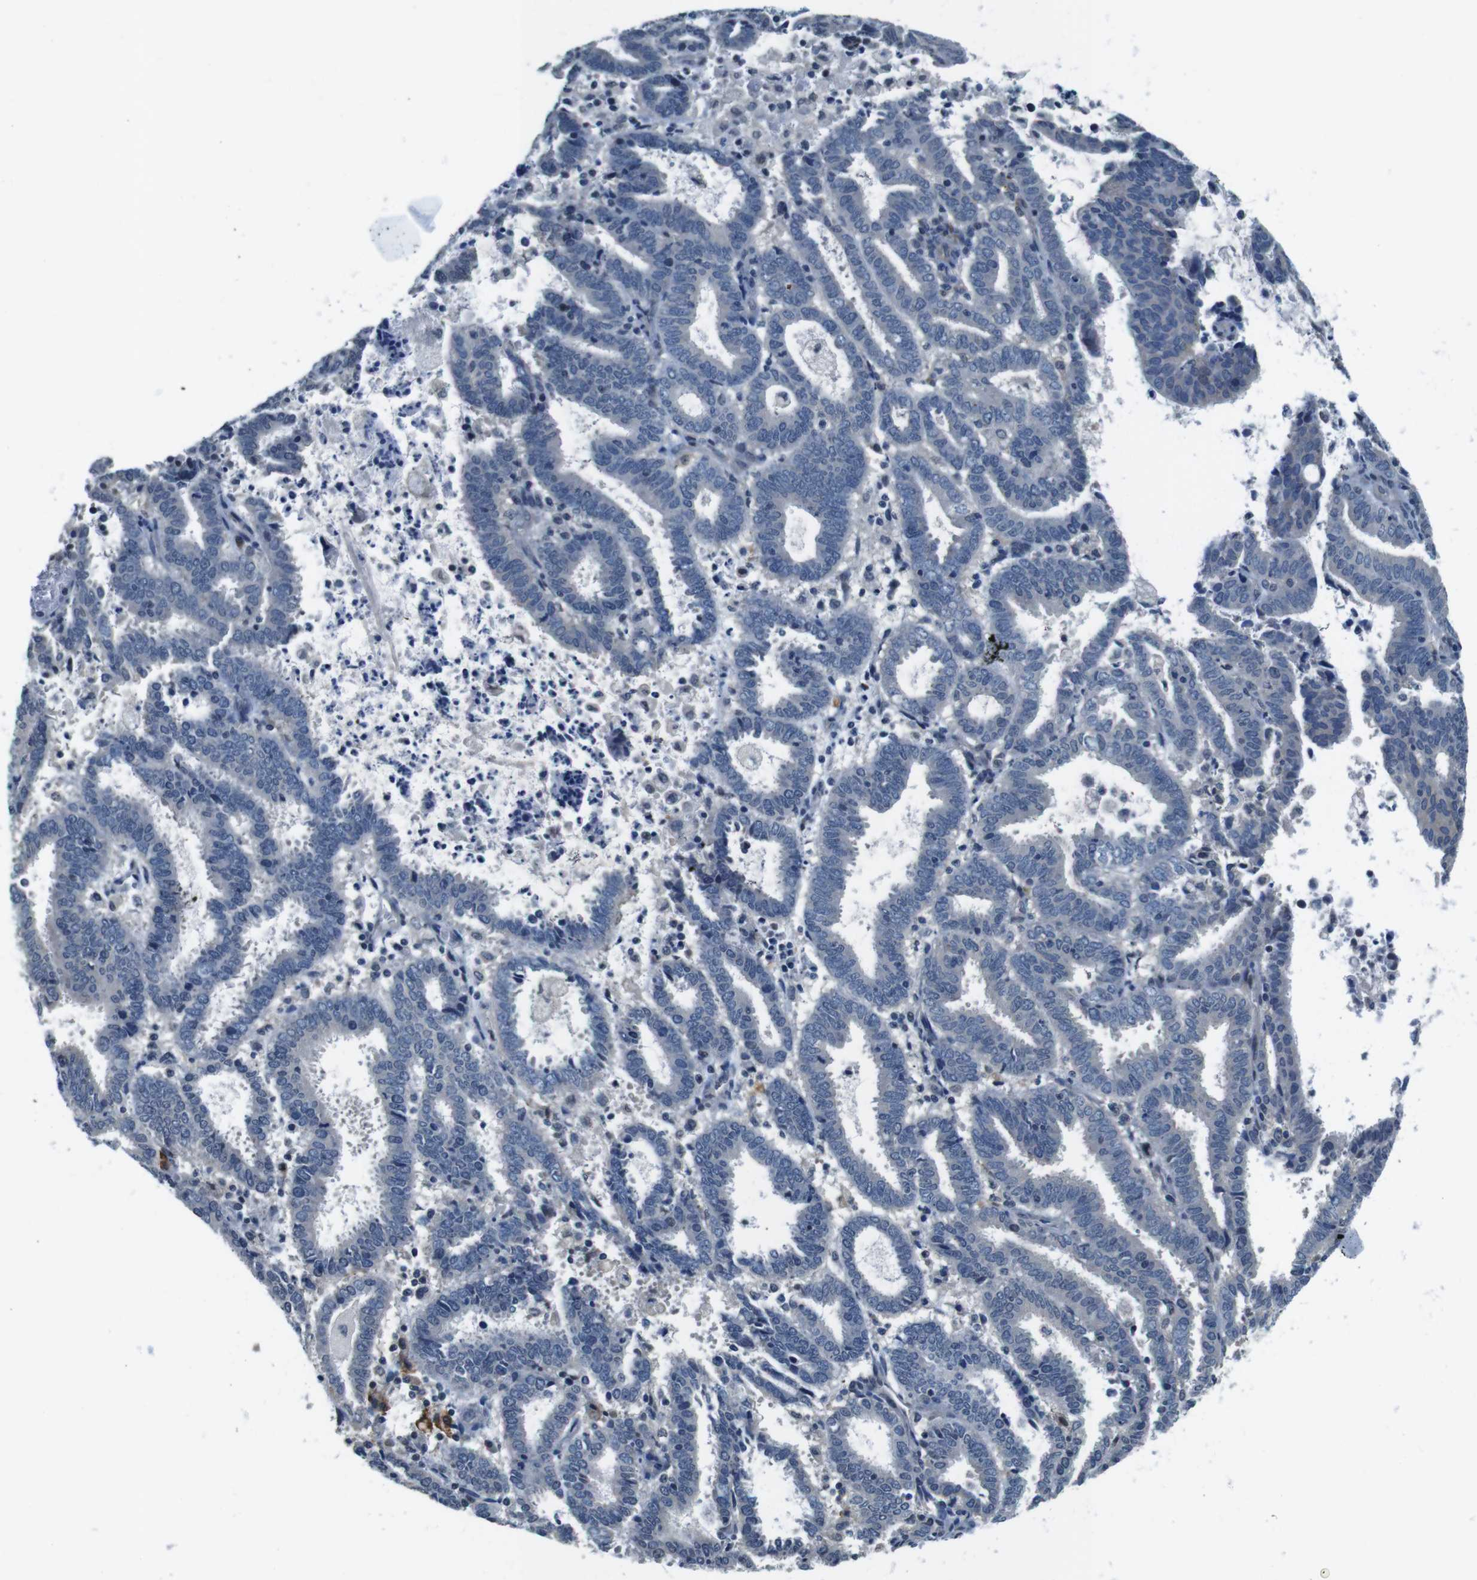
{"staining": {"intensity": "negative", "quantity": "none", "location": "none"}, "tissue": "endometrial cancer", "cell_type": "Tumor cells", "image_type": "cancer", "snomed": [{"axis": "morphology", "description": "Adenocarcinoma, NOS"}, {"axis": "topography", "description": "Uterus"}], "caption": "Human endometrial adenocarcinoma stained for a protein using immunohistochemistry exhibits no positivity in tumor cells.", "gene": "CD163L1", "patient": {"sex": "female", "age": 83}}